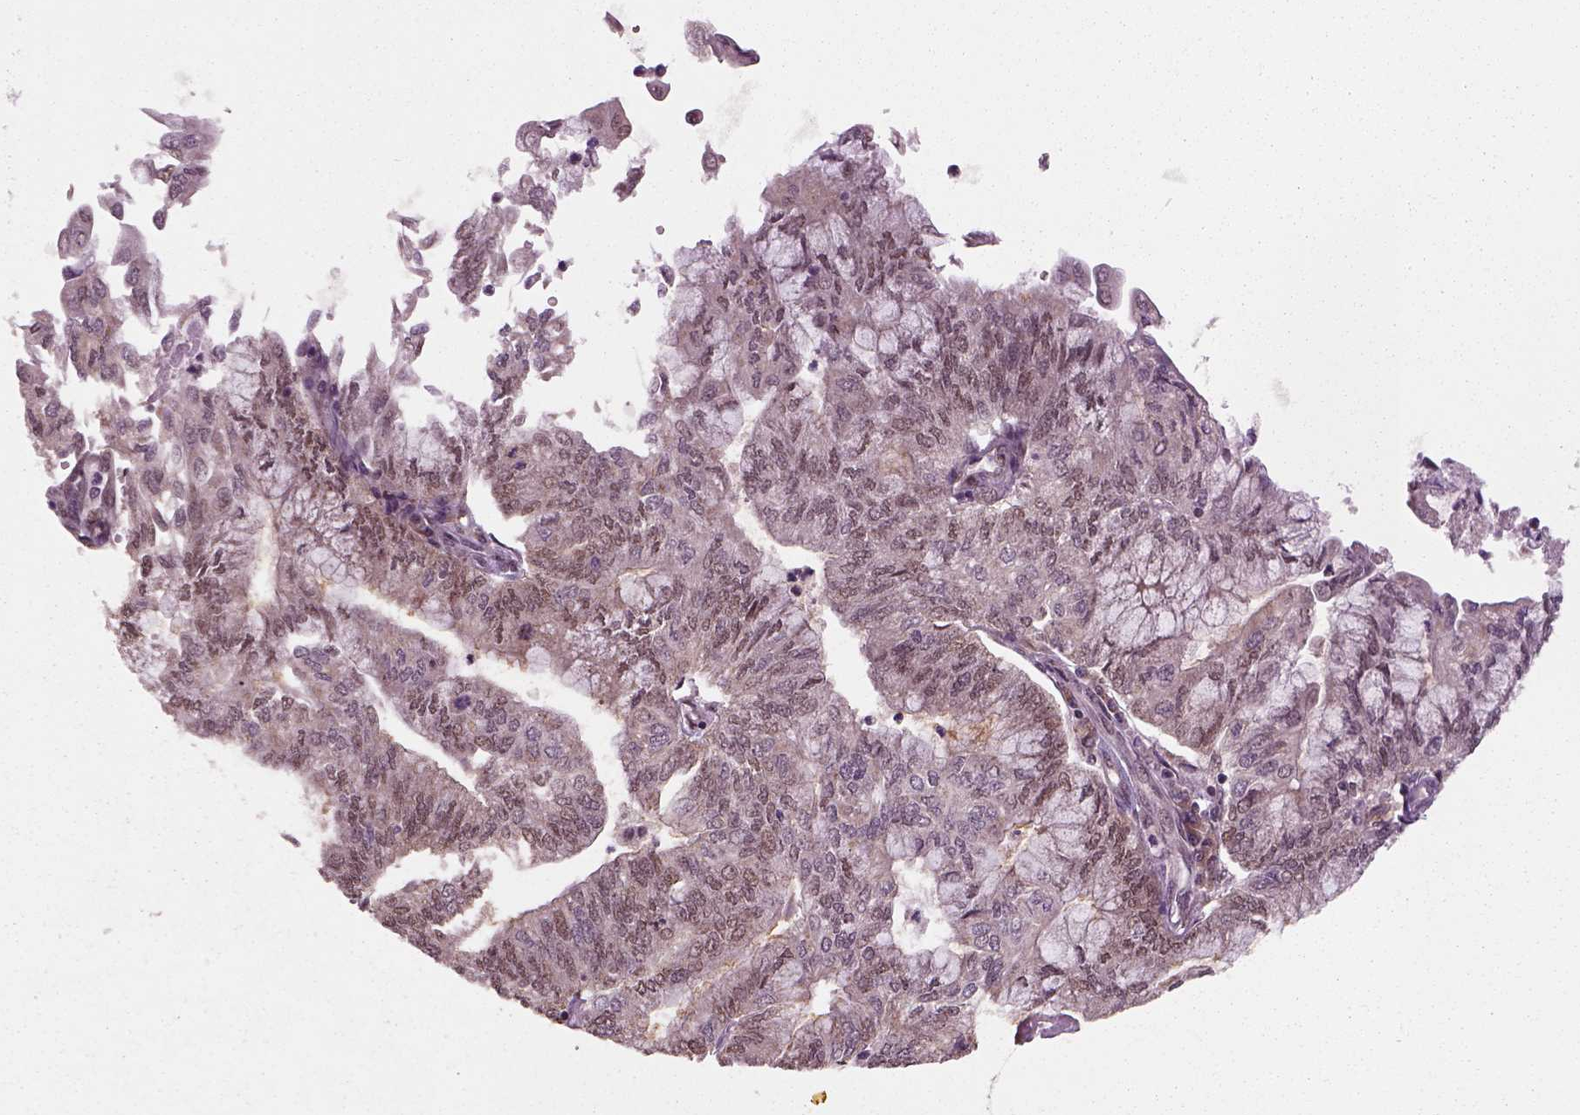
{"staining": {"intensity": "moderate", "quantity": ">75%", "location": "cytoplasmic/membranous,nuclear"}, "tissue": "endometrial cancer", "cell_type": "Tumor cells", "image_type": "cancer", "snomed": [{"axis": "morphology", "description": "Adenocarcinoma, NOS"}, {"axis": "topography", "description": "Endometrium"}], "caption": "Brown immunohistochemical staining in endometrial cancer displays moderate cytoplasmic/membranous and nuclear expression in approximately >75% of tumor cells.", "gene": "NUDT9", "patient": {"sex": "female", "age": 59}}